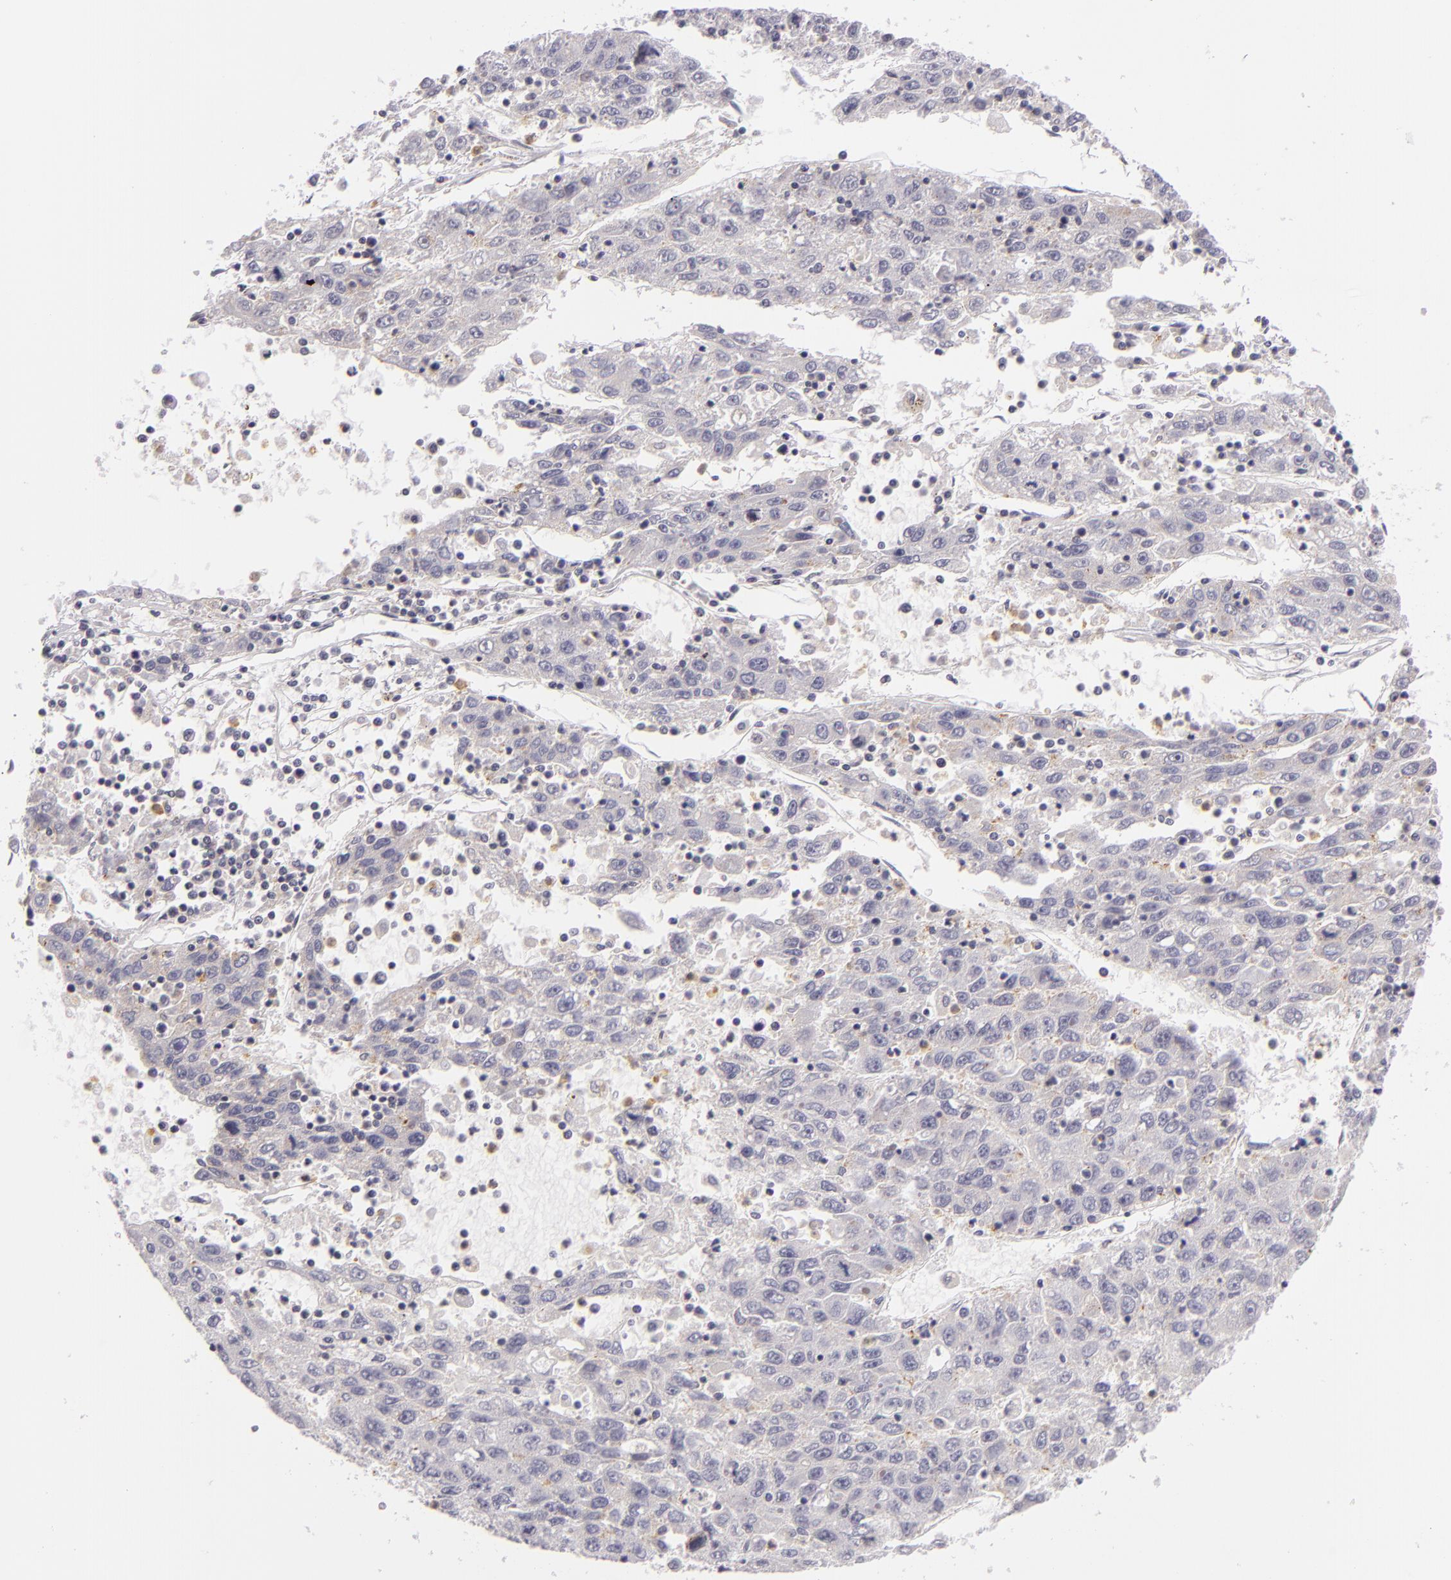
{"staining": {"intensity": "negative", "quantity": "none", "location": "none"}, "tissue": "liver cancer", "cell_type": "Tumor cells", "image_type": "cancer", "snomed": [{"axis": "morphology", "description": "Carcinoma, Hepatocellular, NOS"}, {"axis": "topography", "description": "Liver"}], "caption": "Immunohistochemical staining of human liver cancer exhibits no significant expression in tumor cells. (Brightfield microscopy of DAB IHC at high magnification).", "gene": "FAM181A", "patient": {"sex": "male", "age": 49}}